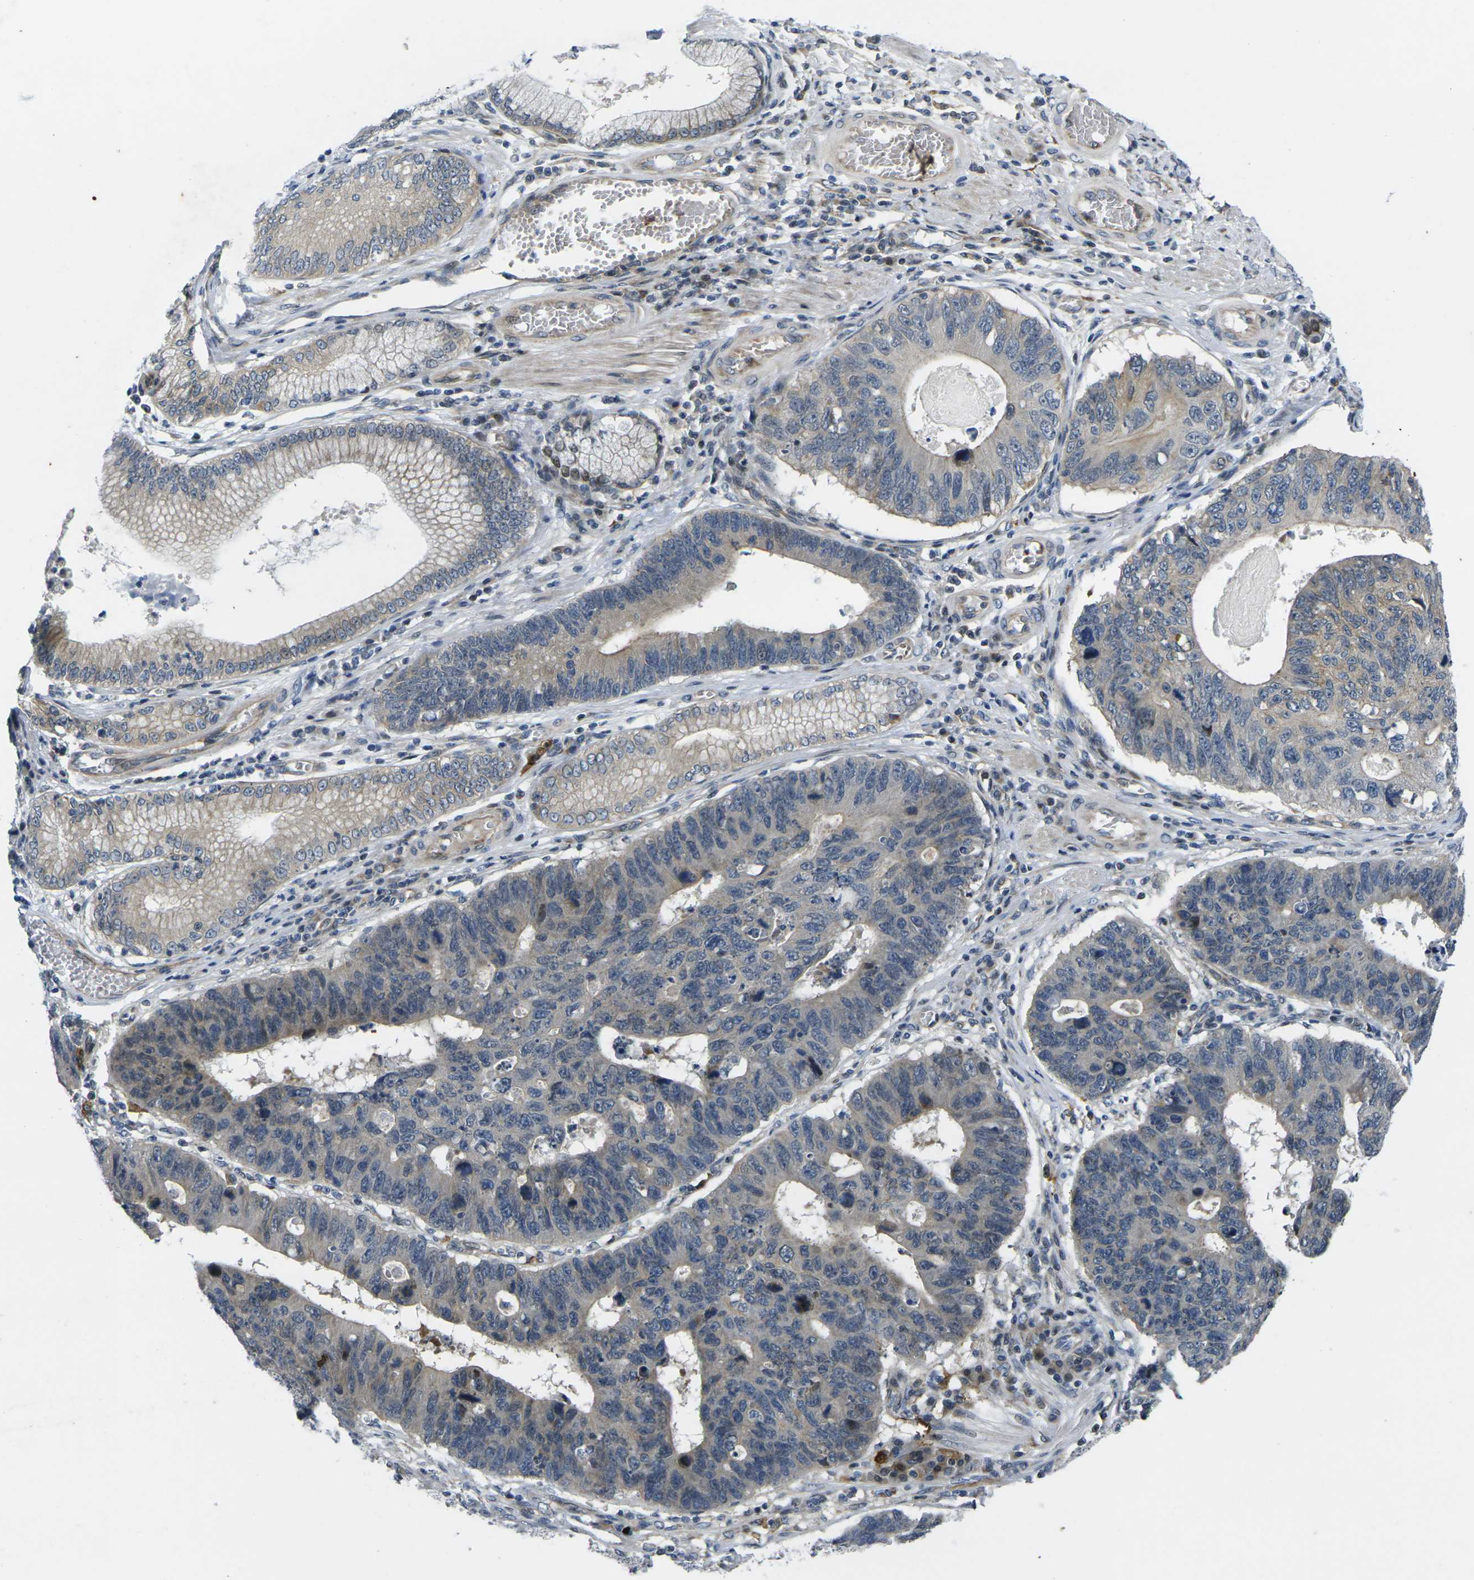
{"staining": {"intensity": "weak", "quantity": ">75%", "location": "cytoplasmic/membranous"}, "tissue": "stomach cancer", "cell_type": "Tumor cells", "image_type": "cancer", "snomed": [{"axis": "morphology", "description": "Adenocarcinoma, NOS"}, {"axis": "topography", "description": "Stomach"}], "caption": "High-power microscopy captured an IHC photomicrograph of stomach adenocarcinoma, revealing weak cytoplasmic/membranous positivity in approximately >75% of tumor cells. Nuclei are stained in blue.", "gene": "ROBO2", "patient": {"sex": "male", "age": 59}}